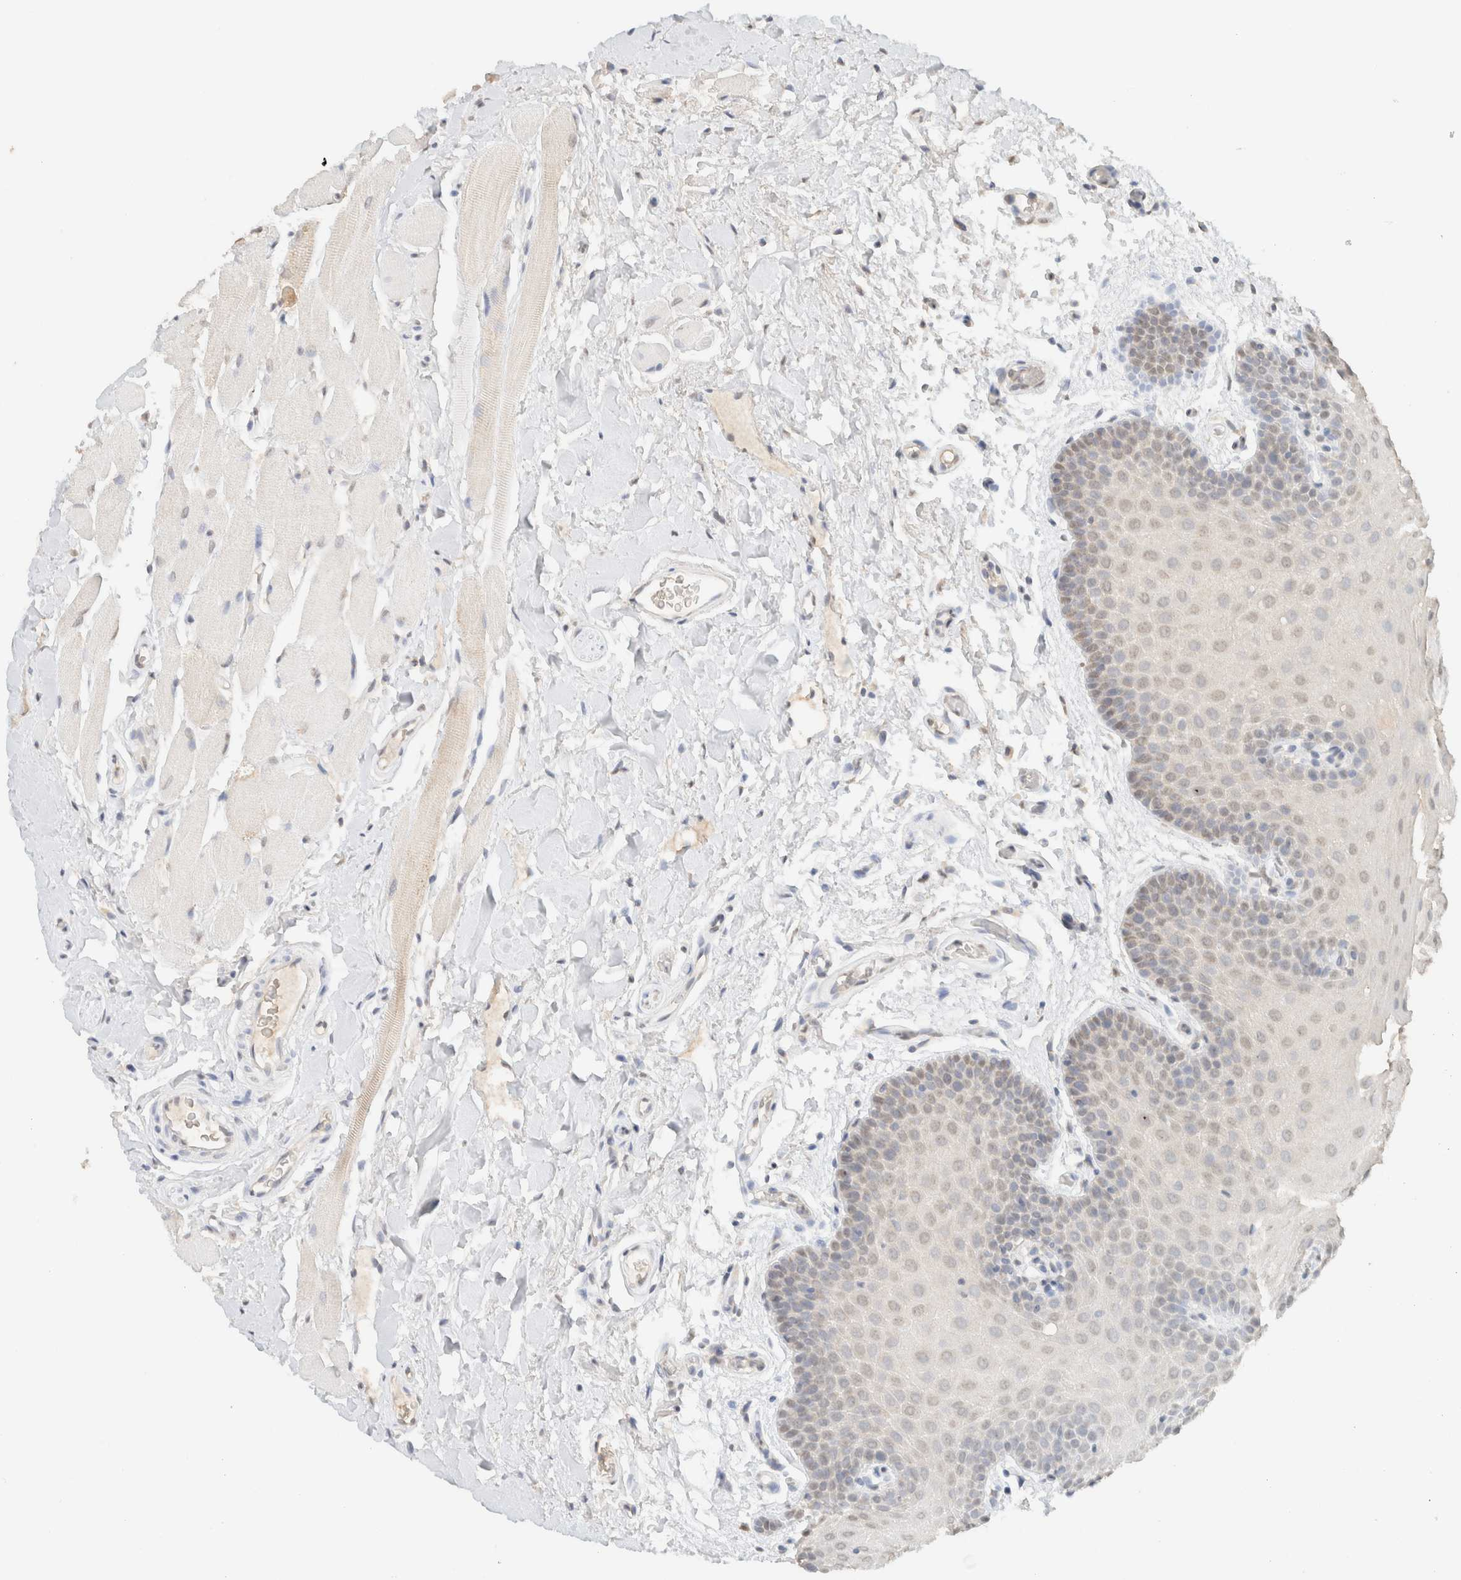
{"staining": {"intensity": "weak", "quantity": "<25%", "location": "nuclear"}, "tissue": "oral mucosa", "cell_type": "Squamous epithelial cells", "image_type": "normal", "snomed": [{"axis": "morphology", "description": "Normal tissue, NOS"}, {"axis": "topography", "description": "Oral tissue"}], "caption": "Immunohistochemistry image of benign oral mucosa stained for a protein (brown), which exhibits no staining in squamous epithelial cells. Nuclei are stained in blue.", "gene": "CPA1", "patient": {"sex": "male", "age": 62}}